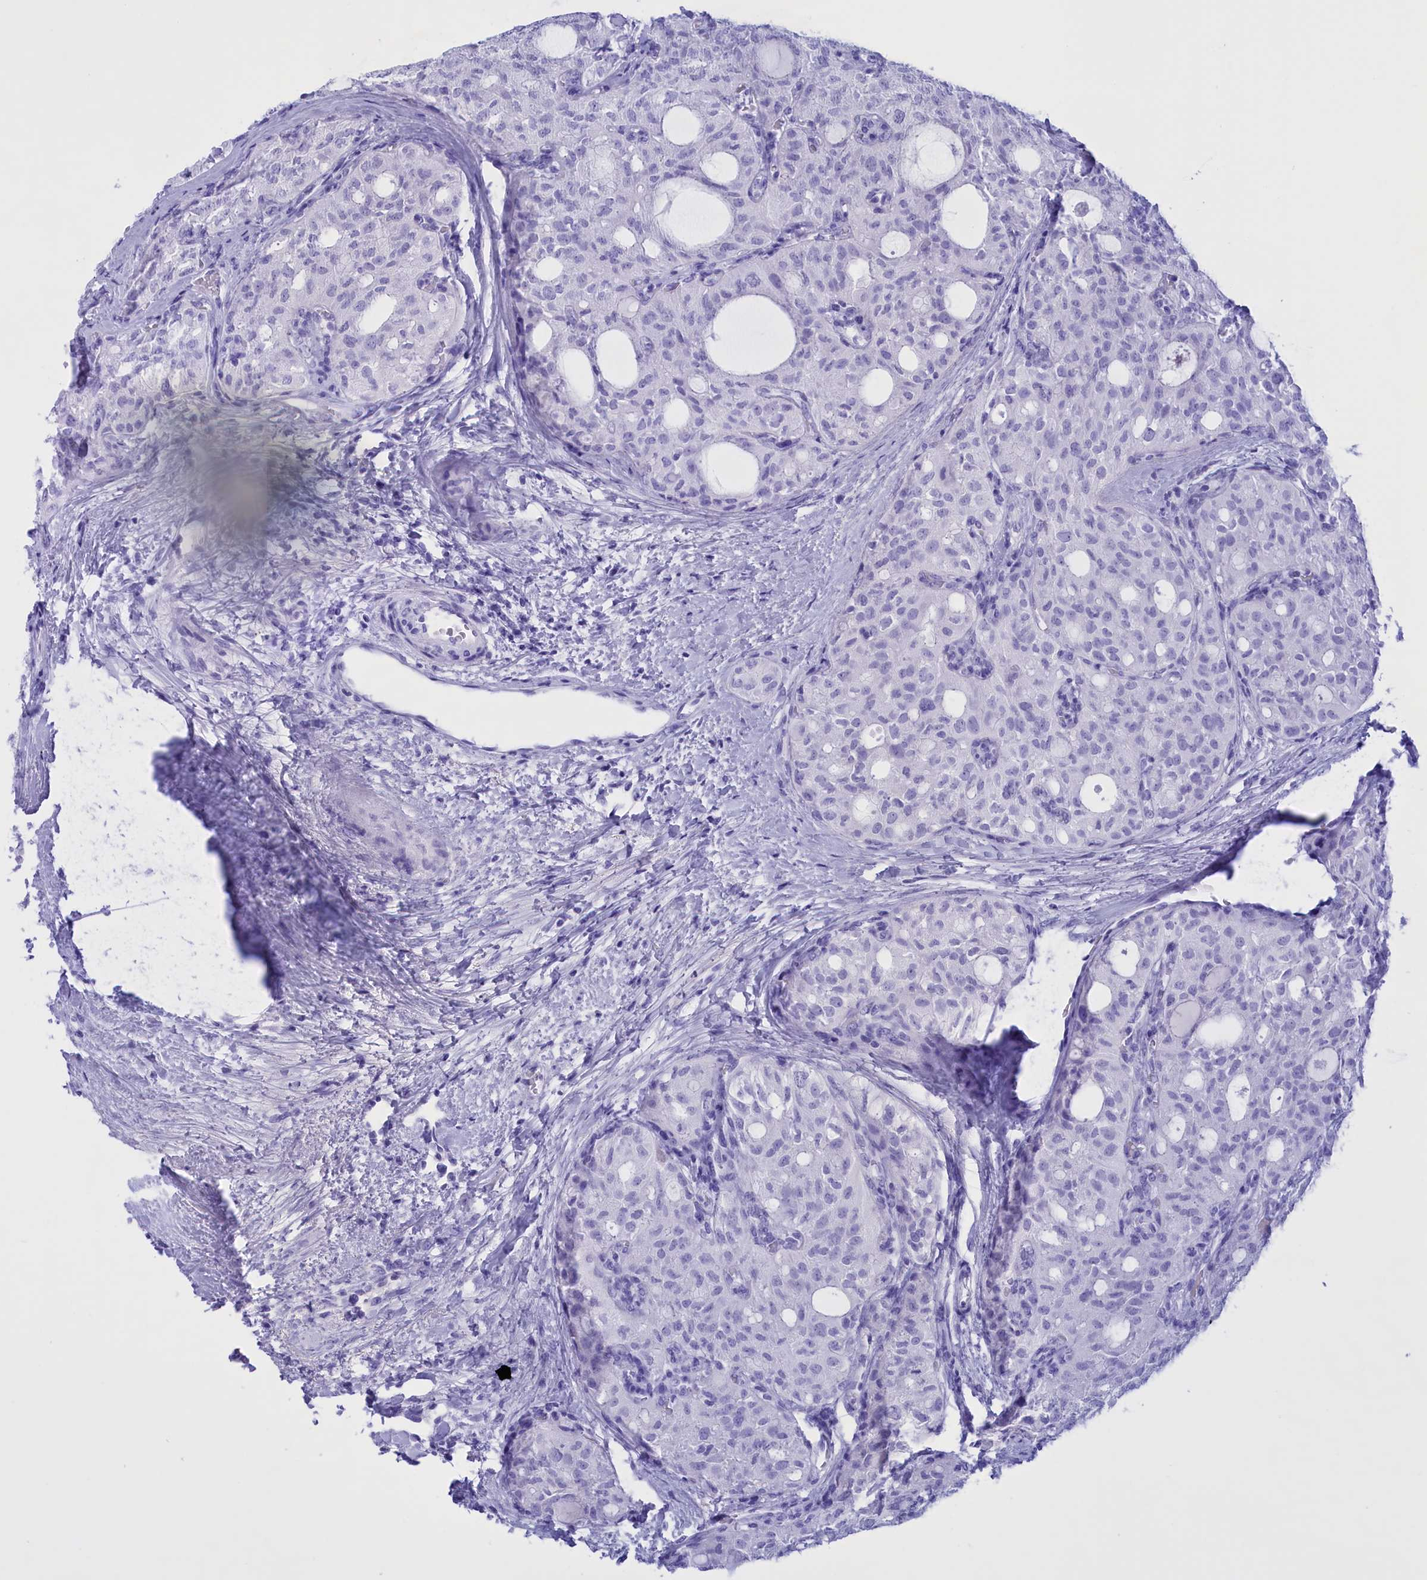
{"staining": {"intensity": "negative", "quantity": "none", "location": "none"}, "tissue": "thyroid cancer", "cell_type": "Tumor cells", "image_type": "cancer", "snomed": [{"axis": "morphology", "description": "Follicular adenoma carcinoma, NOS"}, {"axis": "topography", "description": "Thyroid gland"}], "caption": "DAB immunohistochemical staining of human thyroid follicular adenoma carcinoma demonstrates no significant staining in tumor cells.", "gene": "BRI3", "patient": {"sex": "male", "age": 75}}